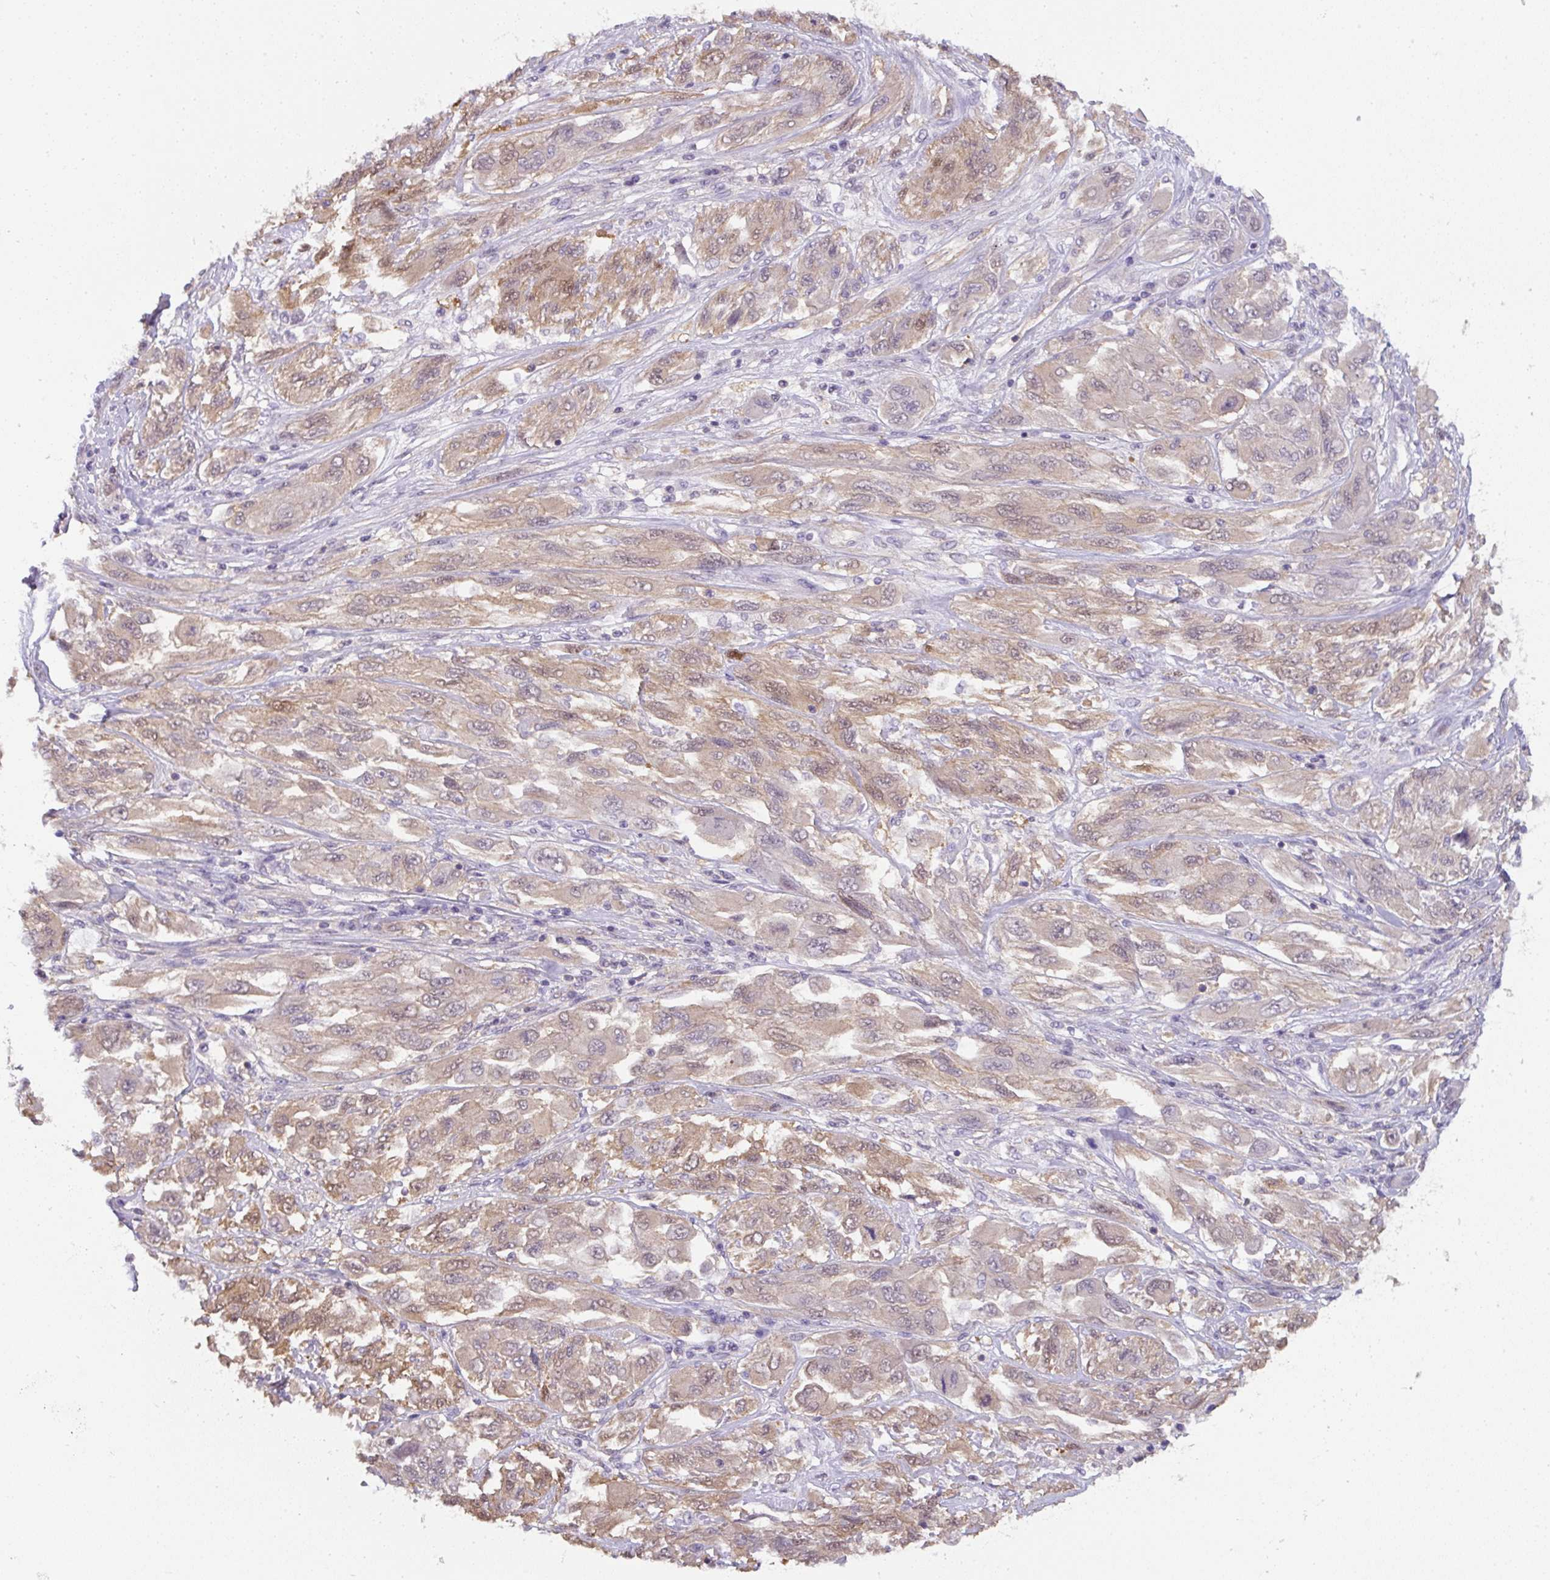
{"staining": {"intensity": "weak", "quantity": ">75%", "location": "cytoplasmic/membranous"}, "tissue": "melanoma", "cell_type": "Tumor cells", "image_type": "cancer", "snomed": [{"axis": "morphology", "description": "Malignant melanoma, NOS"}, {"axis": "topography", "description": "Skin"}], "caption": "Tumor cells demonstrate low levels of weak cytoplasmic/membranous positivity in approximately >75% of cells in melanoma.", "gene": "ST13", "patient": {"sex": "female", "age": 91}}